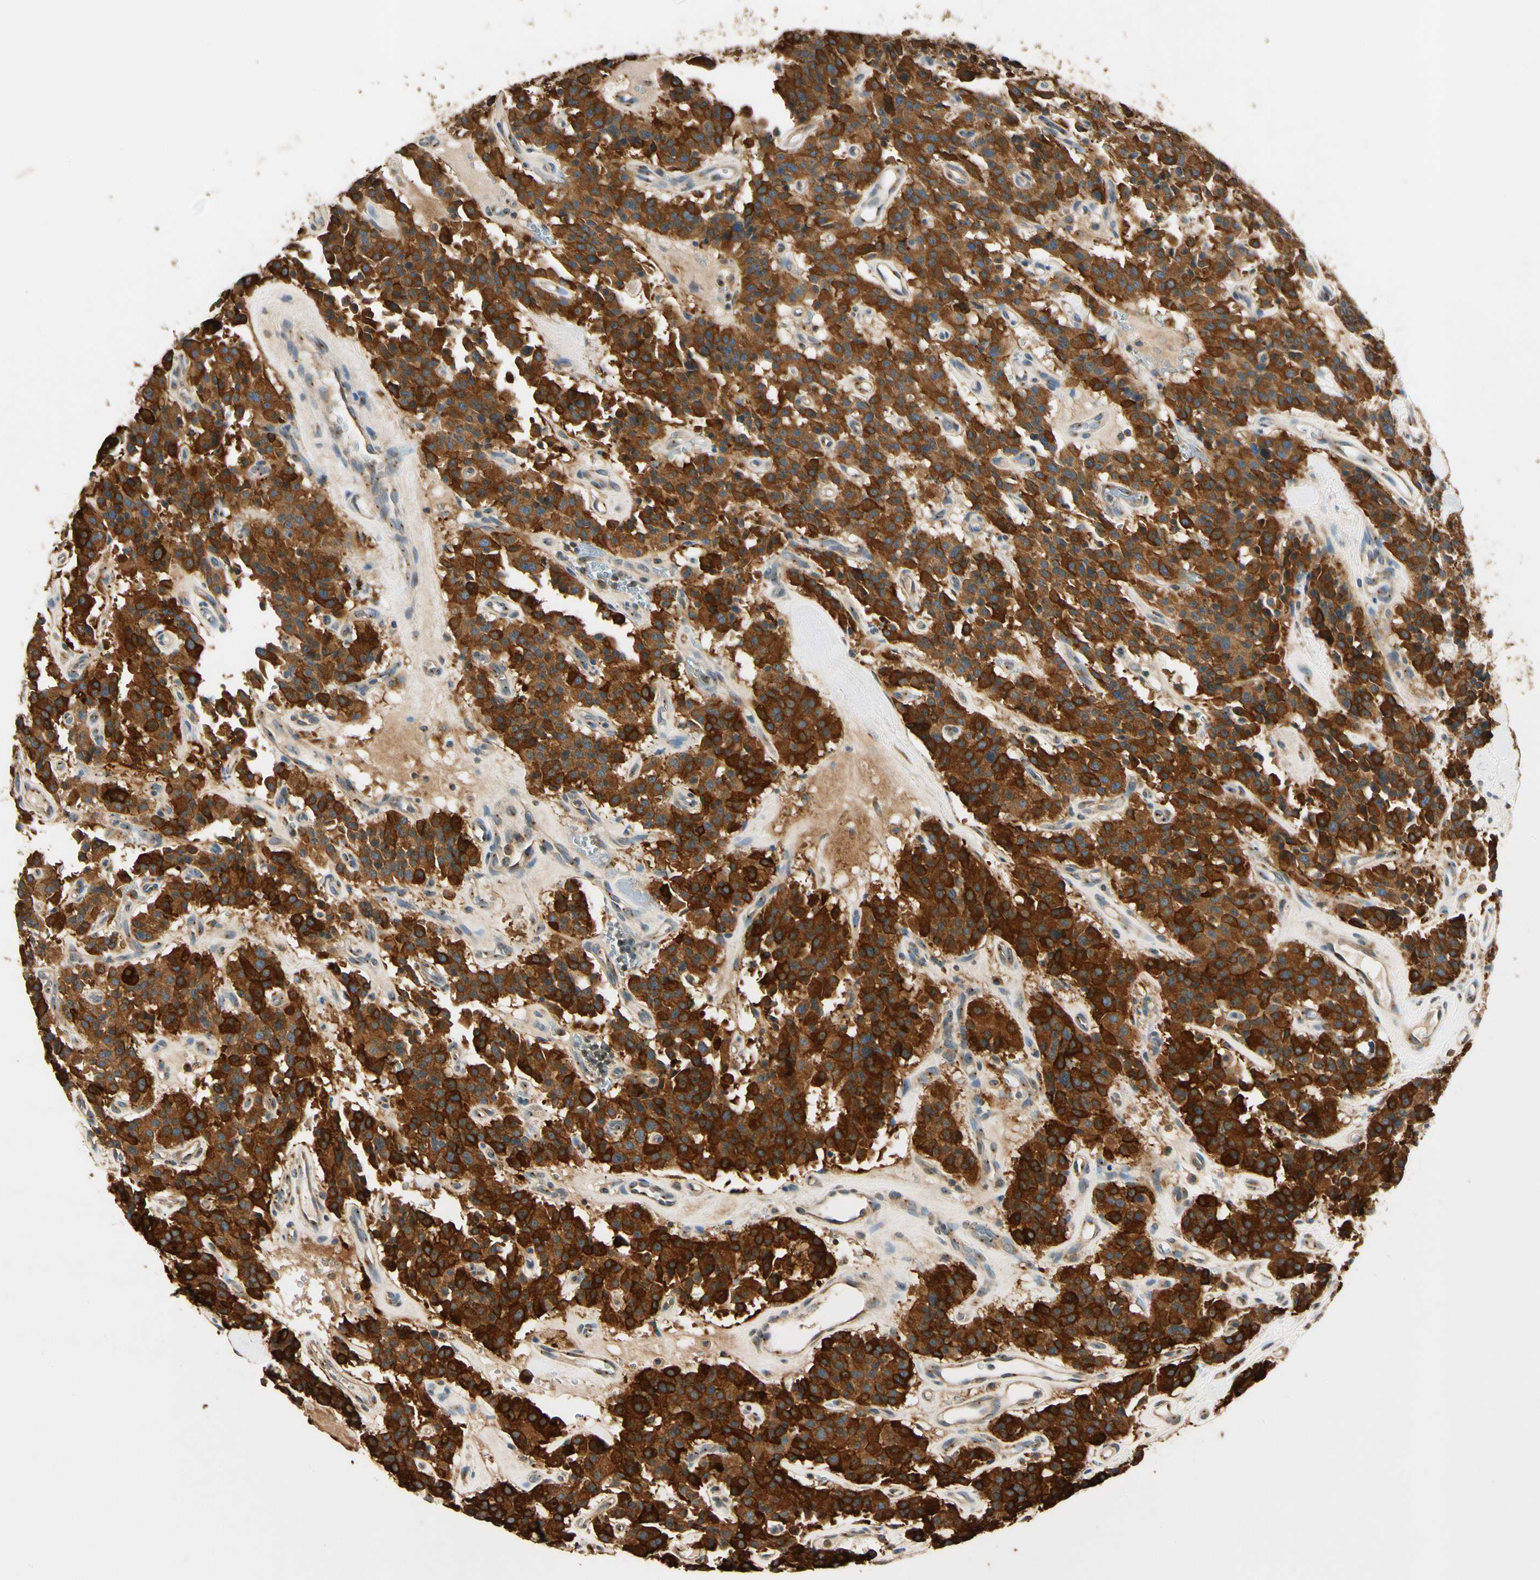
{"staining": {"intensity": "strong", "quantity": ">75%", "location": "cytoplasmic/membranous"}, "tissue": "carcinoid", "cell_type": "Tumor cells", "image_type": "cancer", "snomed": [{"axis": "morphology", "description": "Carcinoid, malignant, NOS"}, {"axis": "topography", "description": "Lung"}], "caption": "This image reveals carcinoid stained with IHC to label a protein in brown. The cytoplasmic/membranous of tumor cells show strong positivity for the protein. Nuclei are counter-stained blue.", "gene": "AKAP9", "patient": {"sex": "male", "age": 30}}